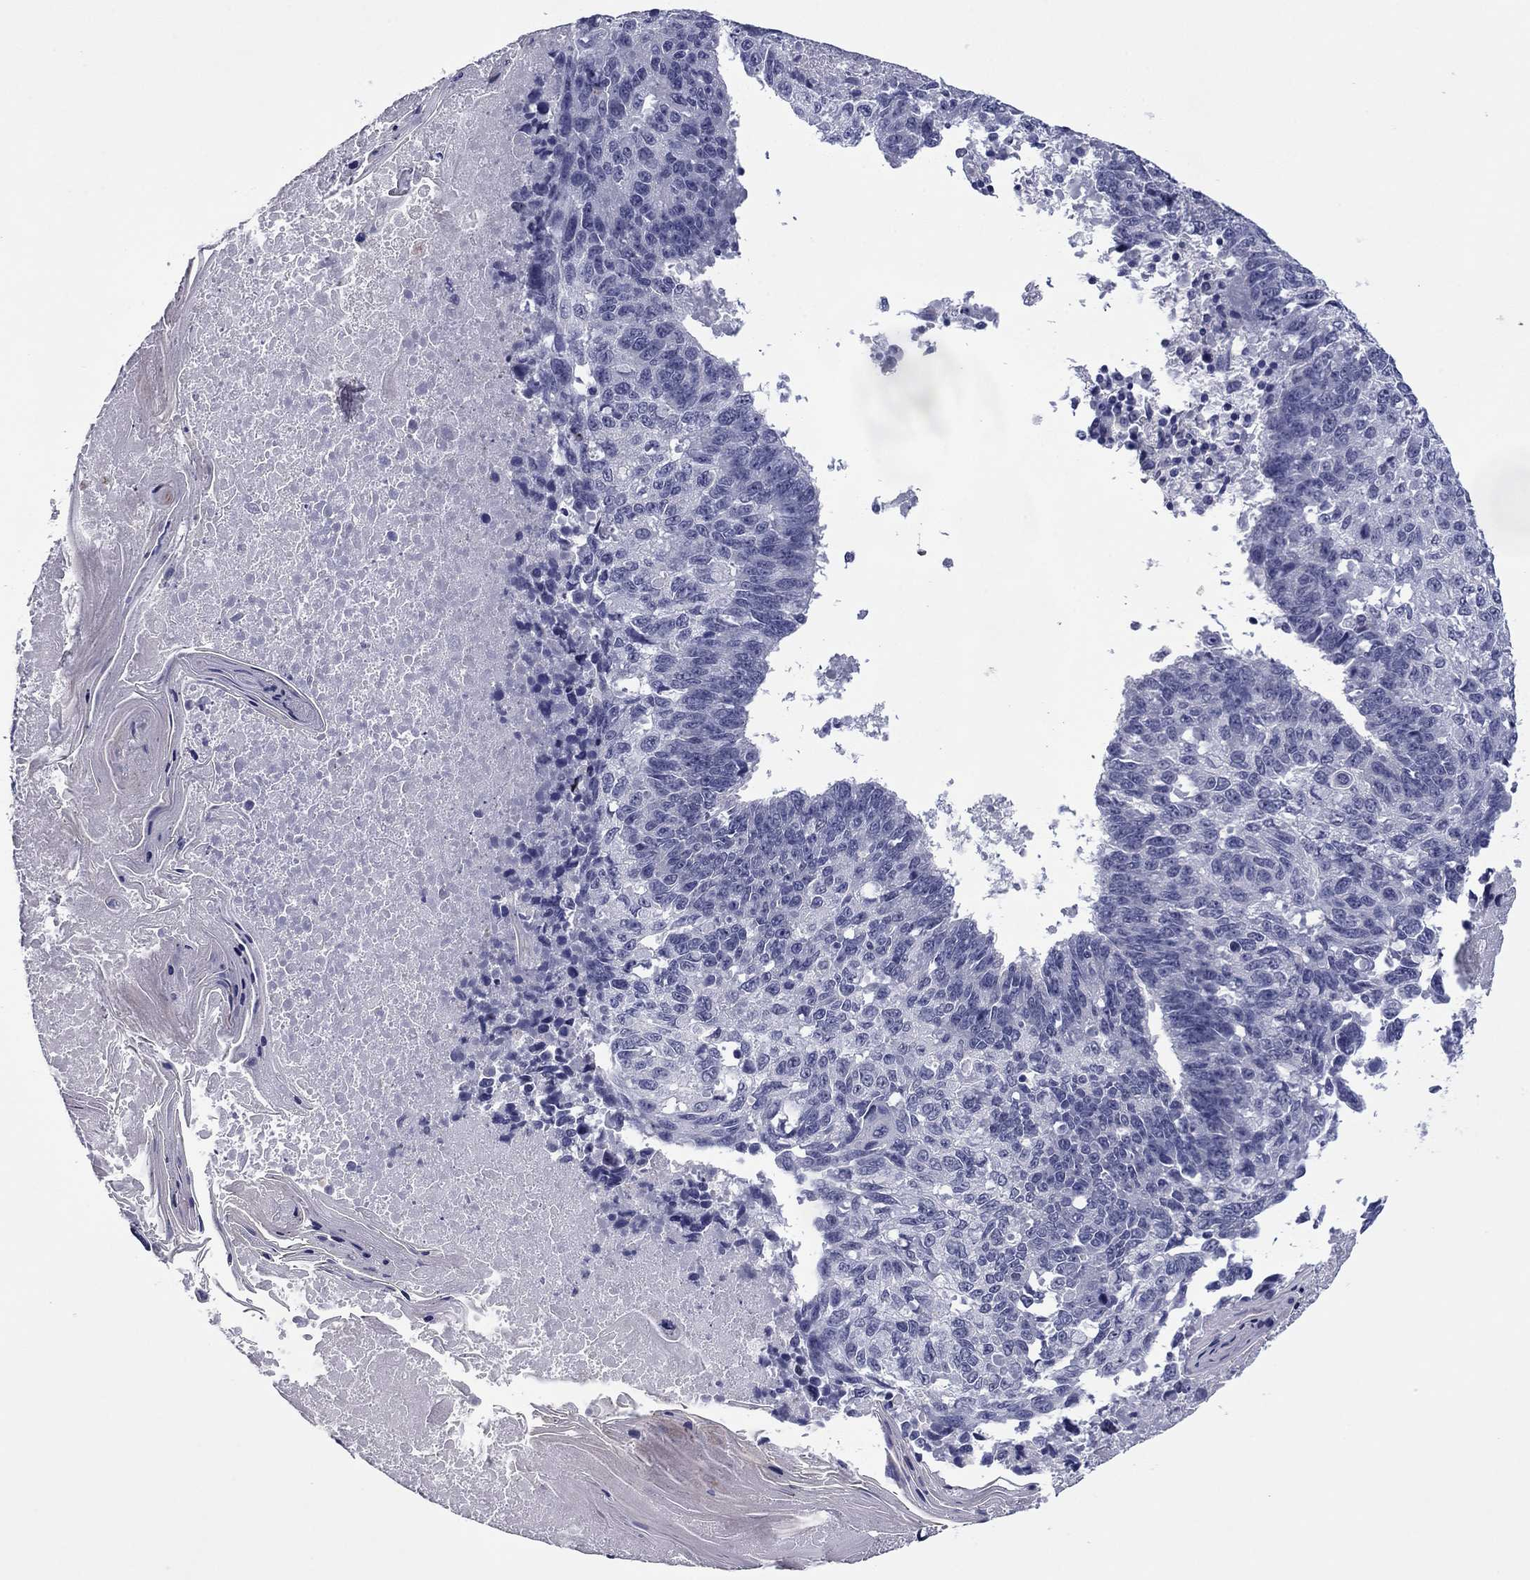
{"staining": {"intensity": "negative", "quantity": "none", "location": "none"}, "tissue": "lung cancer", "cell_type": "Tumor cells", "image_type": "cancer", "snomed": [{"axis": "morphology", "description": "Squamous cell carcinoma, NOS"}, {"axis": "topography", "description": "Lung"}], "caption": "This histopathology image is of lung cancer stained with immunohistochemistry to label a protein in brown with the nuclei are counter-stained blue. There is no staining in tumor cells. (DAB immunohistochemistry with hematoxylin counter stain).", "gene": "TCFL5", "patient": {"sex": "male", "age": 73}}